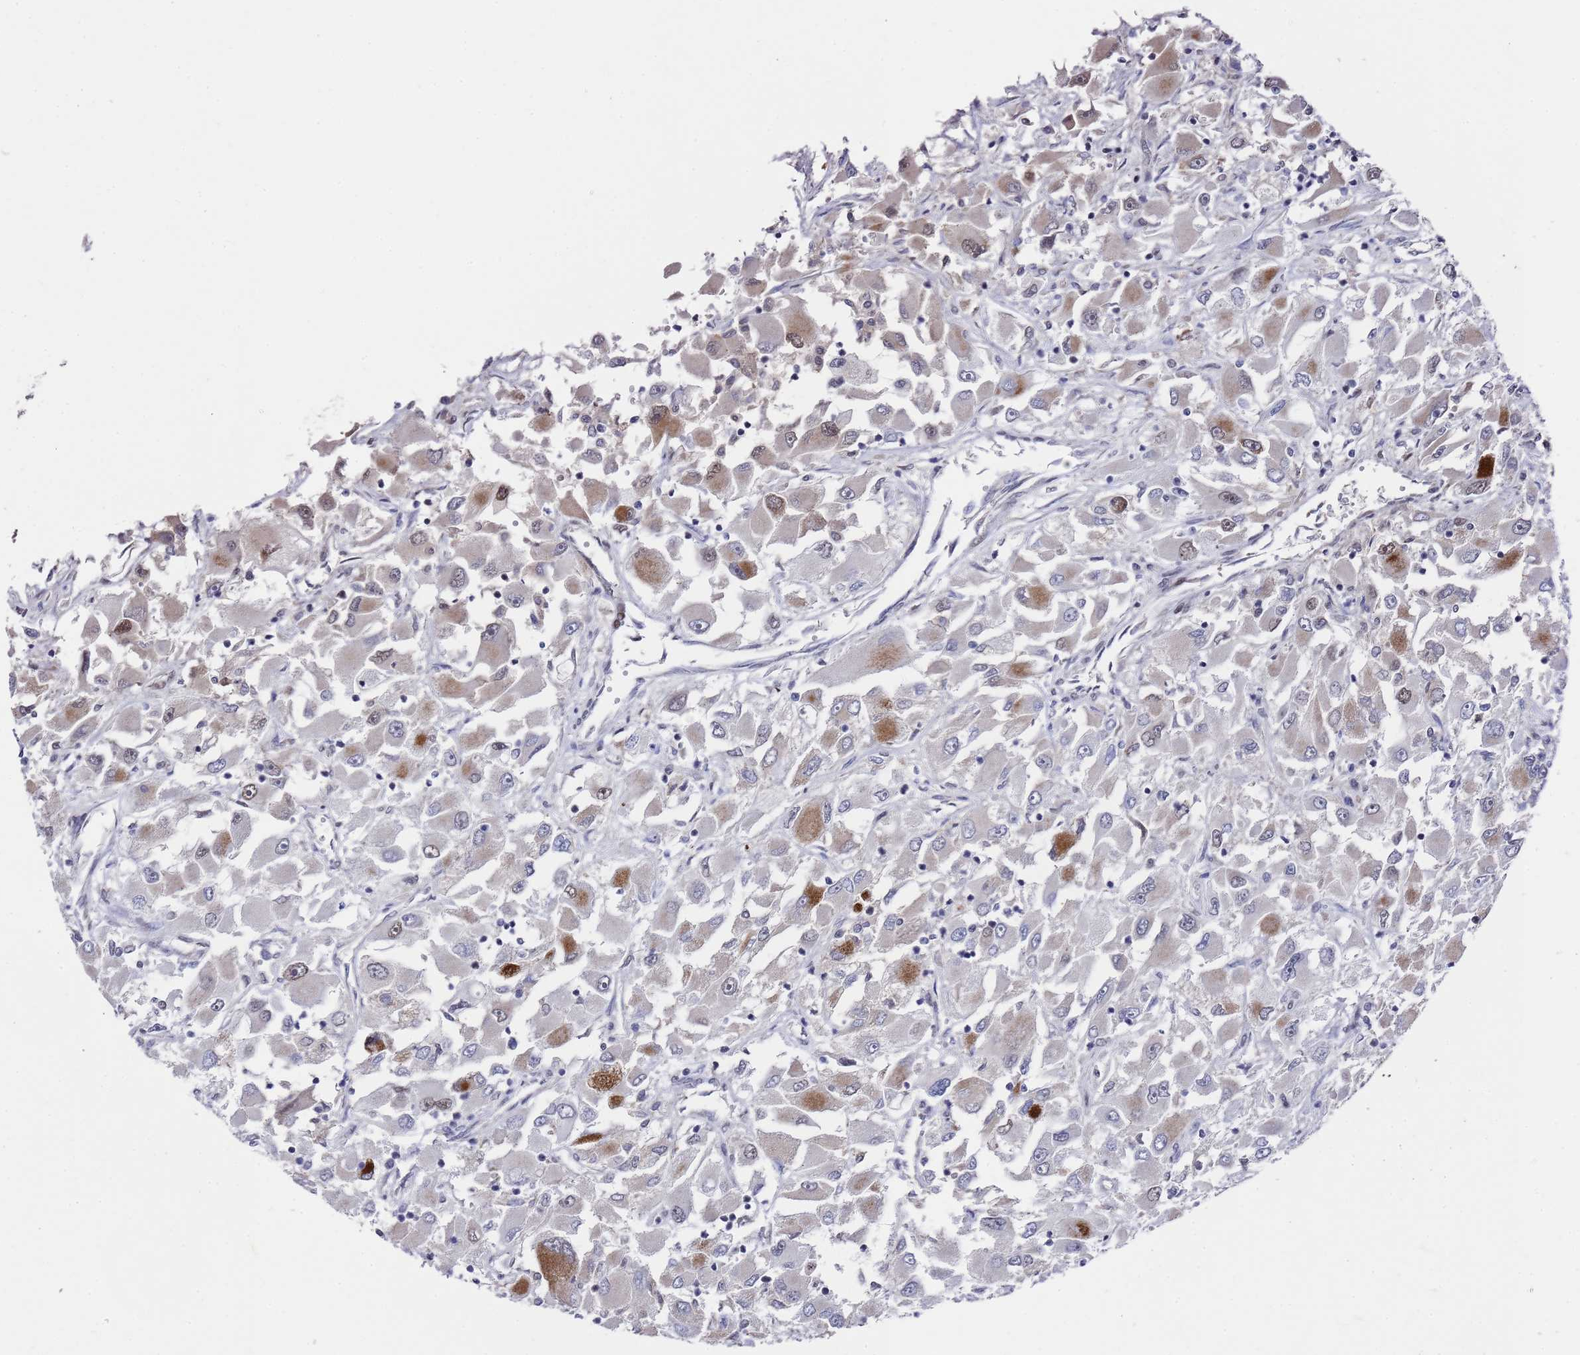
{"staining": {"intensity": "moderate", "quantity": "<25%", "location": "cytoplasmic/membranous"}, "tissue": "renal cancer", "cell_type": "Tumor cells", "image_type": "cancer", "snomed": [{"axis": "morphology", "description": "Adenocarcinoma, NOS"}, {"axis": "topography", "description": "Kidney"}], "caption": "Immunohistochemical staining of human renal adenocarcinoma shows low levels of moderate cytoplasmic/membranous staining in approximately <25% of tumor cells. The staining is performed using DAB (3,3'-diaminobenzidine) brown chromogen to label protein expression. The nuclei are counter-stained blue using hematoxylin.", "gene": "COPS6", "patient": {"sex": "female", "age": 52}}